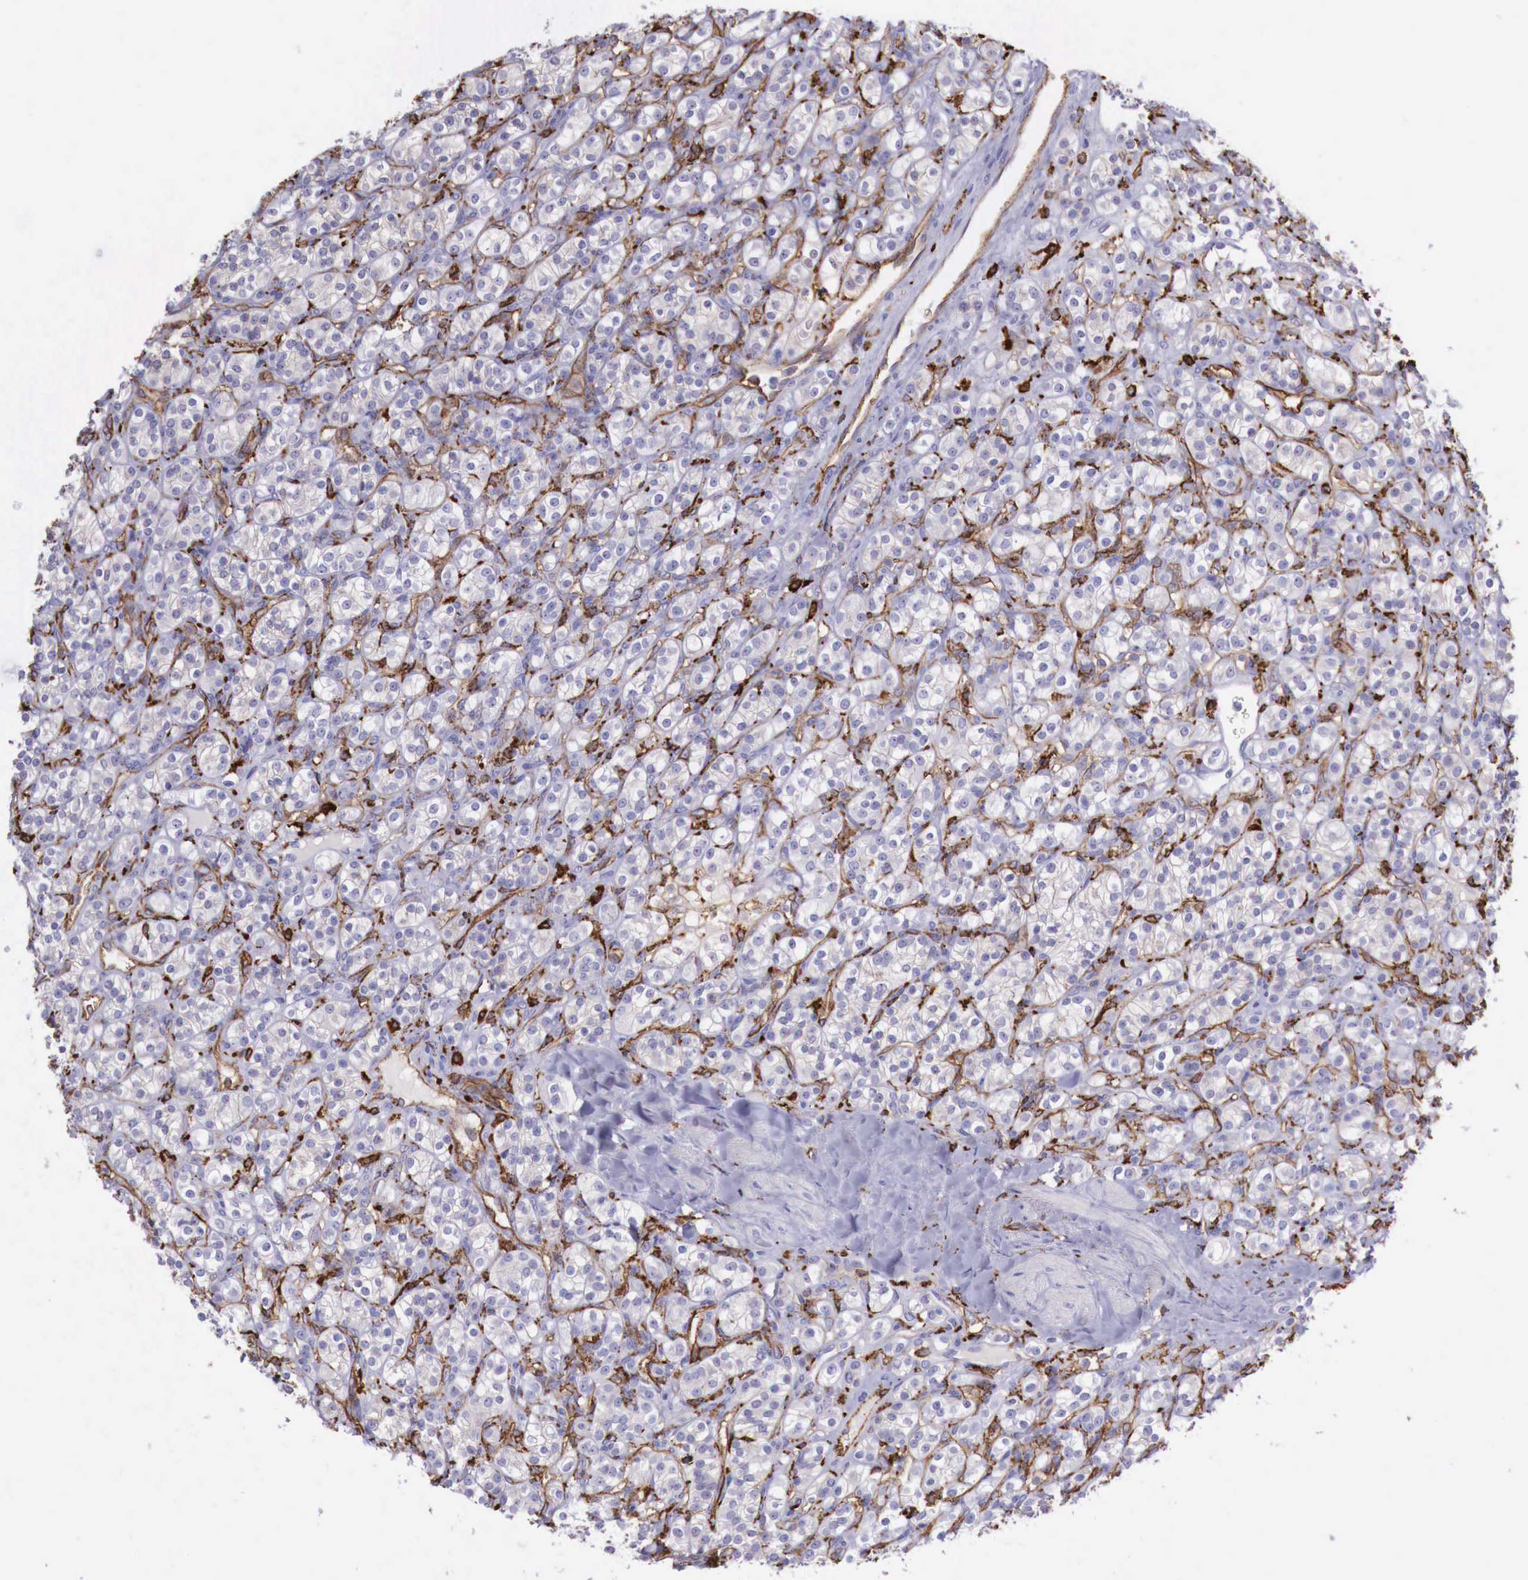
{"staining": {"intensity": "negative", "quantity": "none", "location": "none"}, "tissue": "renal cancer", "cell_type": "Tumor cells", "image_type": "cancer", "snomed": [{"axis": "morphology", "description": "Adenocarcinoma, NOS"}, {"axis": "topography", "description": "Kidney"}], "caption": "Immunohistochemical staining of human renal adenocarcinoma exhibits no significant positivity in tumor cells.", "gene": "MSR1", "patient": {"sex": "male", "age": 77}}